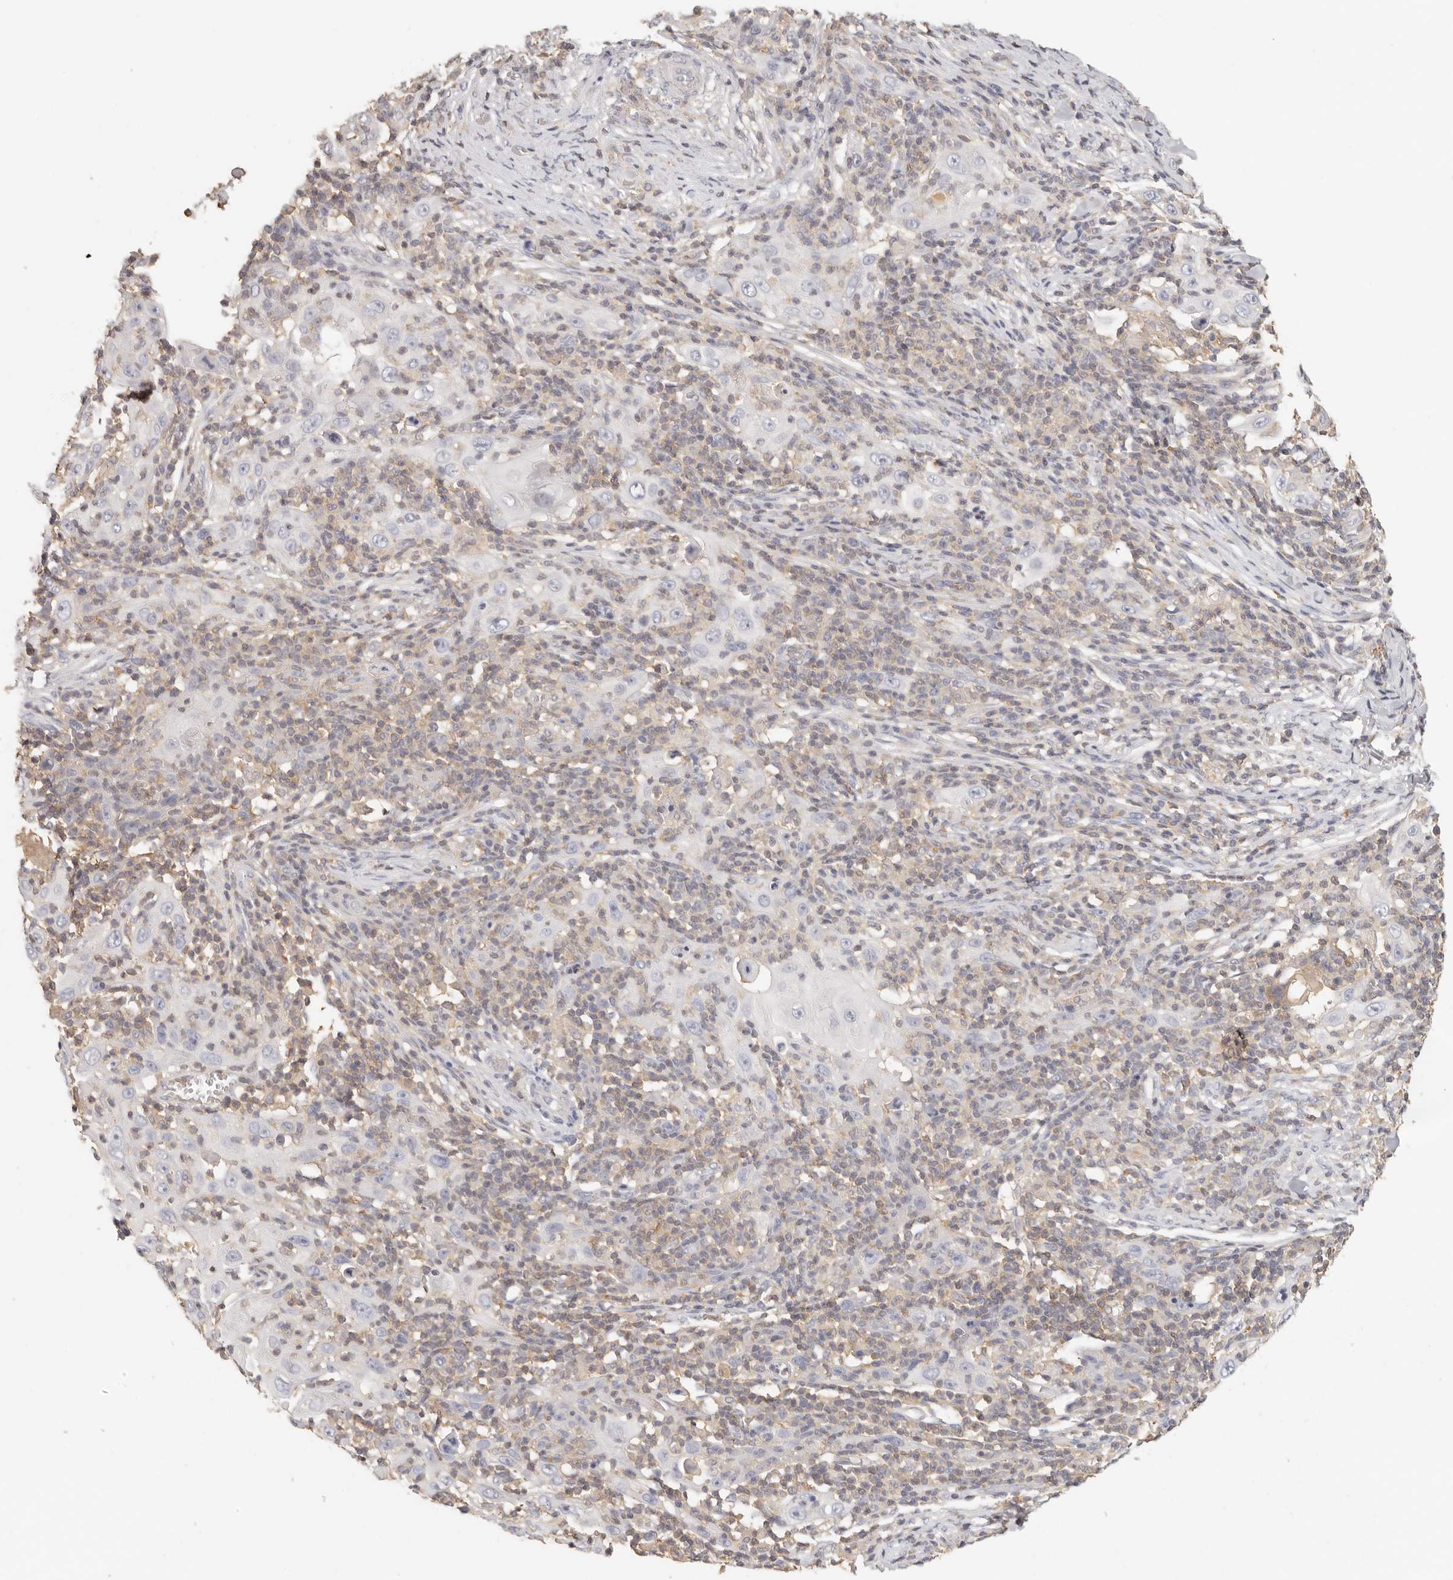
{"staining": {"intensity": "negative", "quantity": "none", "location": "none"}, "tissue": "skin cancer", "cell_type": "Tumor cells", "image_type": "cancer", "snomed": [{"axis": "morphology", "description": "Squamous cell carcinoma, NOS"}, {"axis": "topography", "description": "Skin"}], "caption": "Skin cancer was stained to show a protein in brown. There is no significant staining in tumor cells.", "gene": "CSK", "patient": {"sex": "female", "age": 88}}